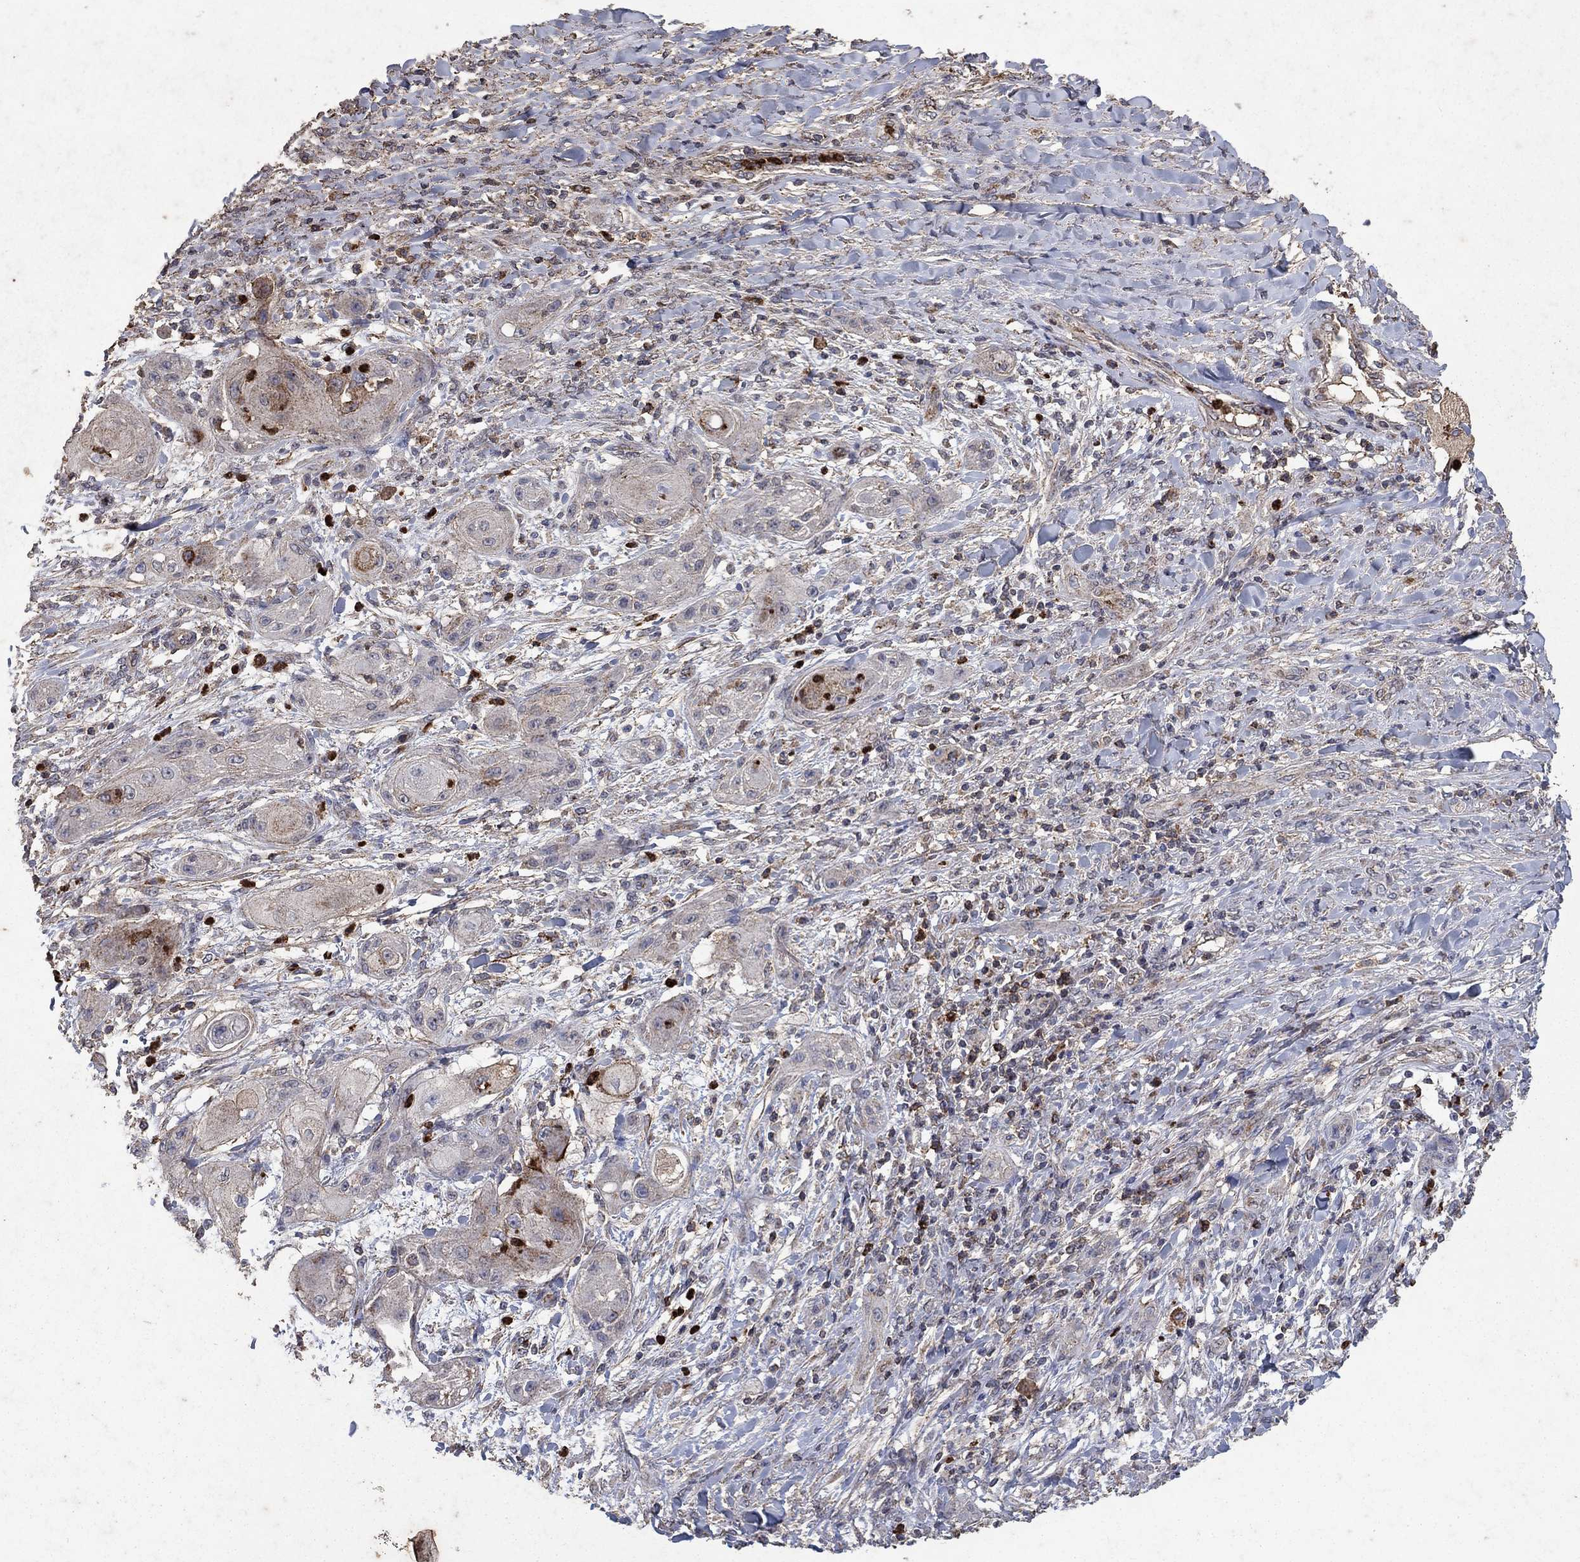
{"staining": {"intensity": "strong", "quantity": "25%-75%", "location": "cytoplasmic/membranous"}, "tissue": "skin cancer", "cell_type": "Tumor cells", "image_type": "cancer", "snomed": [{"axis": "morphology", "description": "Squamous cell carcinoma, NOS"}, {"axis": "topography", "description": "Skin"}], "caption": "Immunohistochemistry image of neoplastic tissue: human skin squamous cell carcinoma stained using immunohistochemistry shows high levels of strong protein expression localized specifically in the cytoplasmic/membranous of tumor cells, appearing as a cytoplasmic/membranous brown color.", "gene": "CD24", "patient": {"sex": "male", "age": 62}}